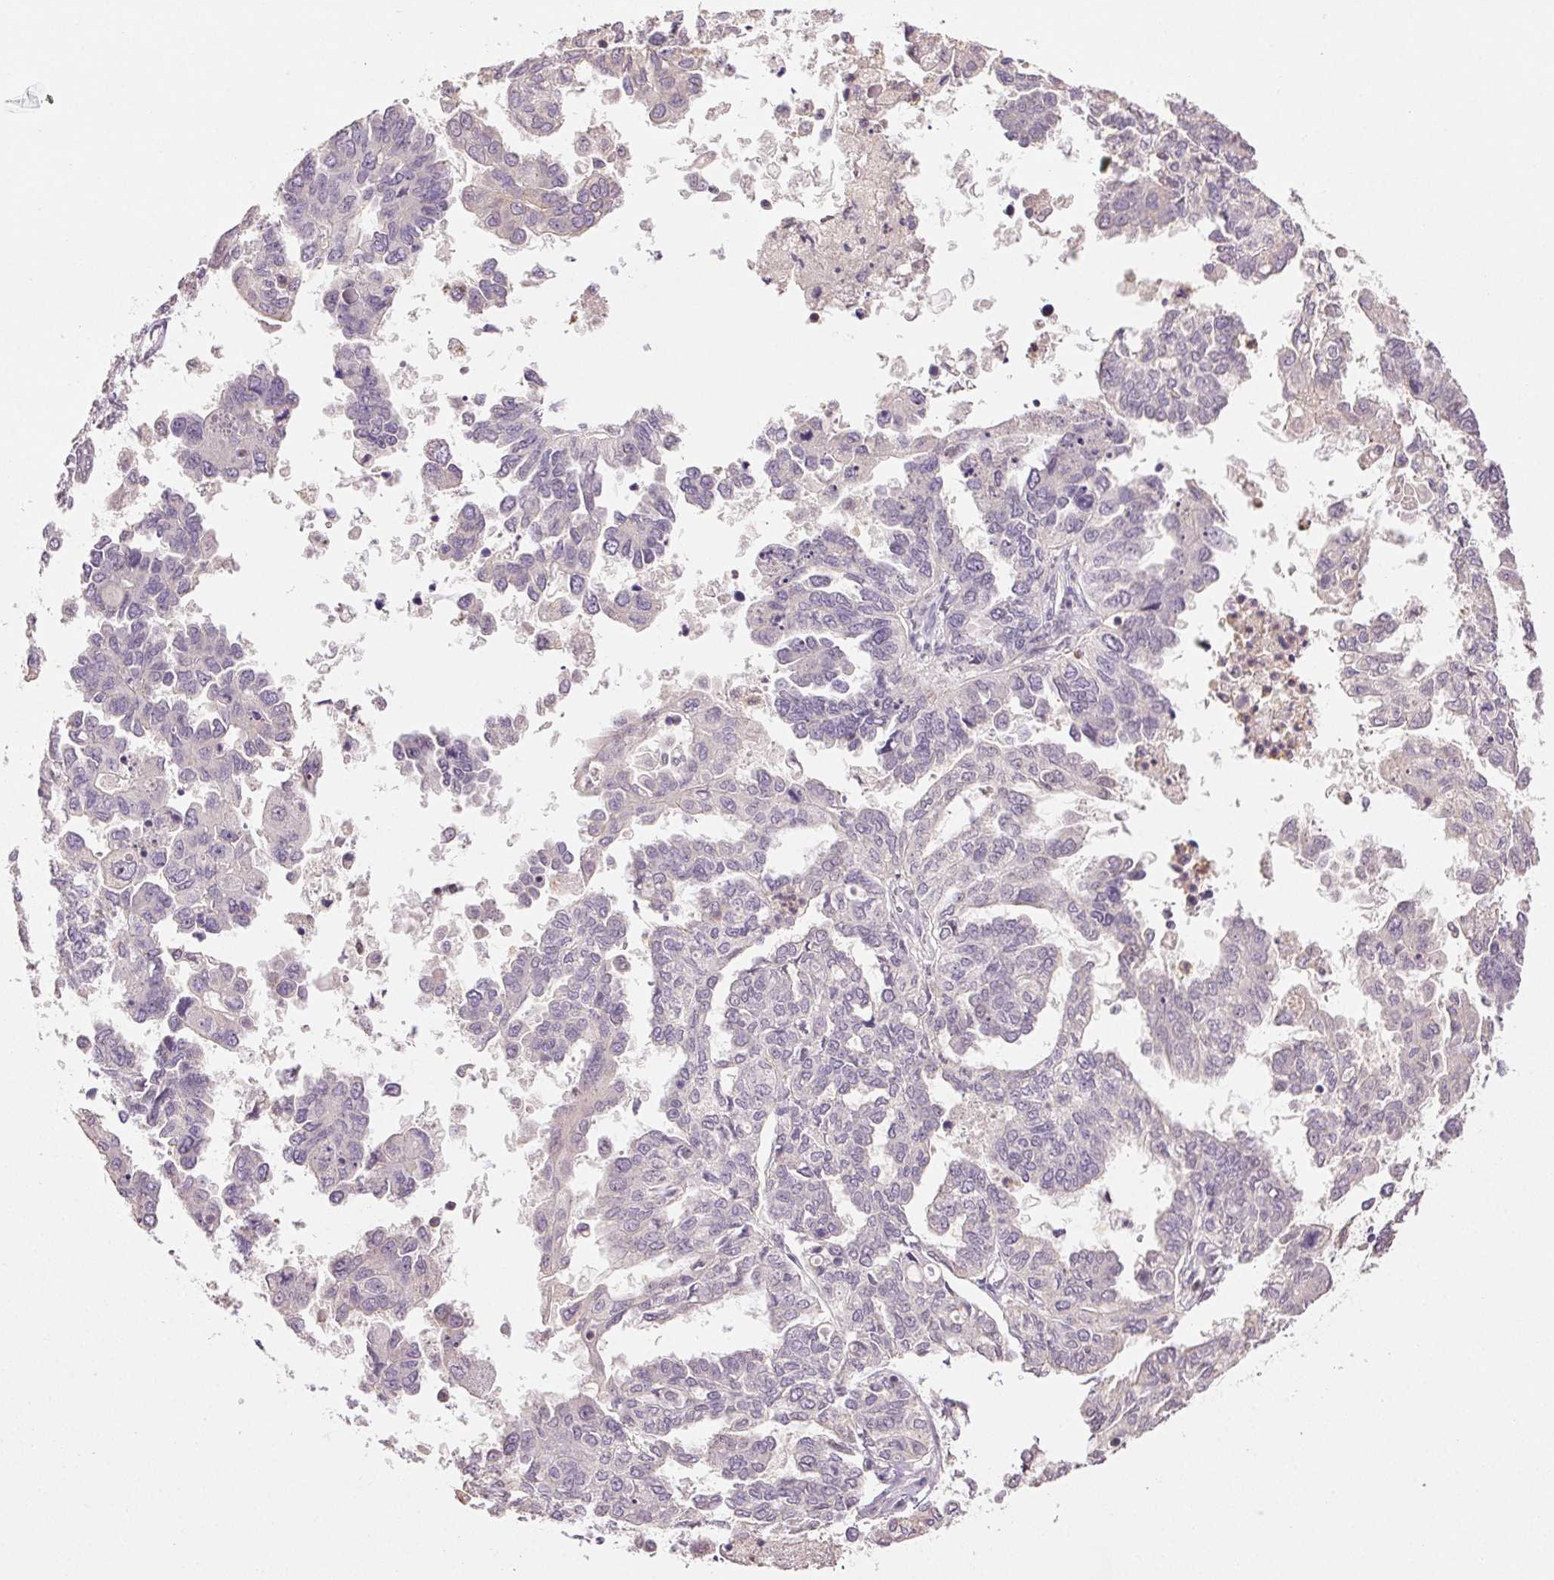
{"staining": {"intensity": "negative", "quantity": "none", "location": "none"}, "tissue": "ovarian cancer", "cell_type": "Tumor cells", "image_type": "cancer", "snomed": [{"axis": "morphology", "description": "Cystadenocarcinoma, serous, NOS"}, {"axis": "topography", "description": "Ovary"}], "caption": "A high-resolution histopathology image shows IHC staining of ovarian cancer (serous cystadenocarcinoma), which shows no significant staining in tumor cells.", "gene": "TMEM253", "patient": {"sex": "female", "age": 53}}